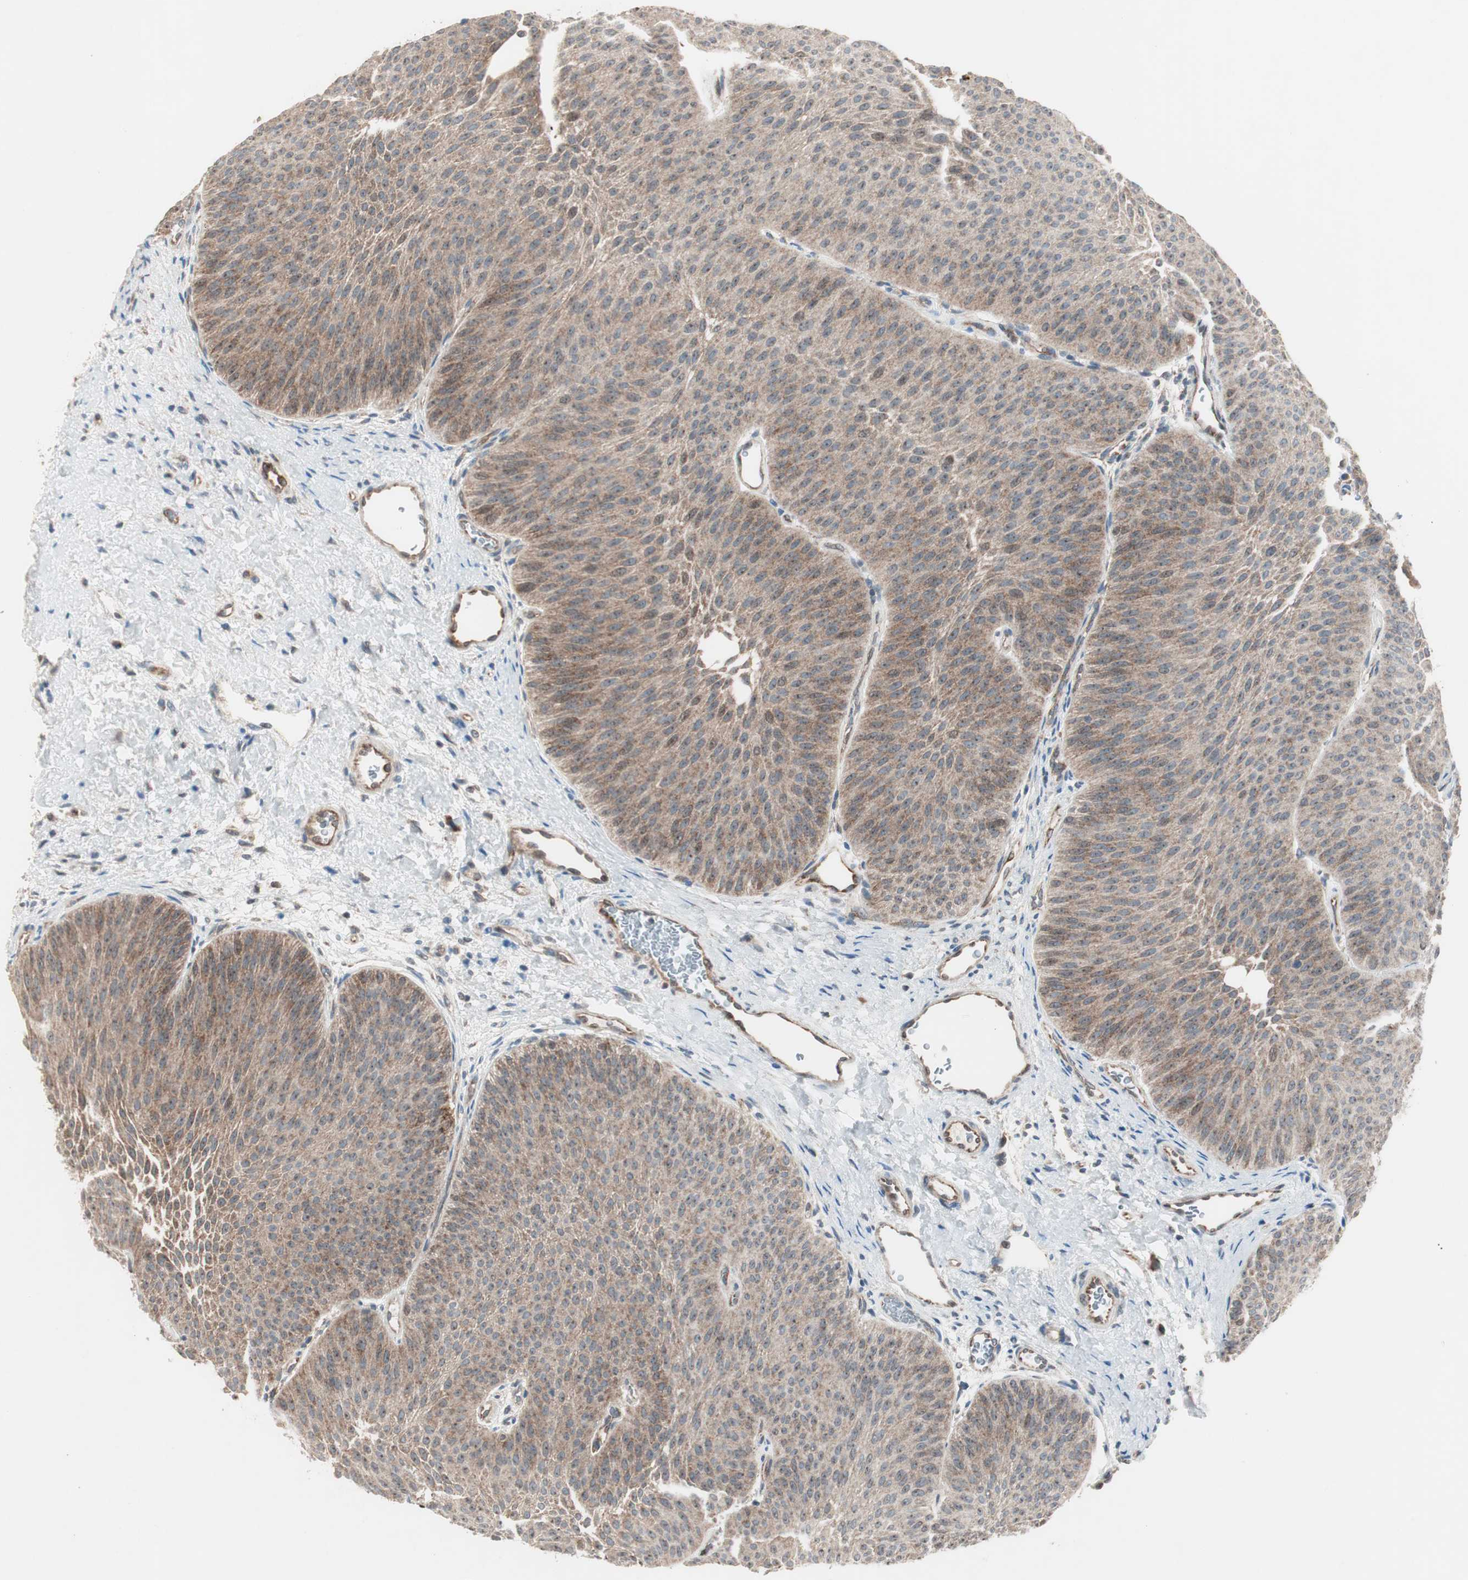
{"staining": {"intensity": "moderate", "quantity": ">75%", "location": "cytoplasmic/membranous"}, "tissue": "urothelial cancer", "cell_type": "Tumor cells", "image_type": "cancer", "snomed": [{"axis": "morphology", "description": "Urothelial carcinoma, Low grade"}, {"axis": "topography", "description": "Urinary bladder"}], "caption": "Moderate cytoplasmic/membranous positivity for a protein is identified in approximately >75% of tumor cells of urothelial cancer using IHC.", "gene": "CCL14", "patient": {"sex": "female", "age": 60}}